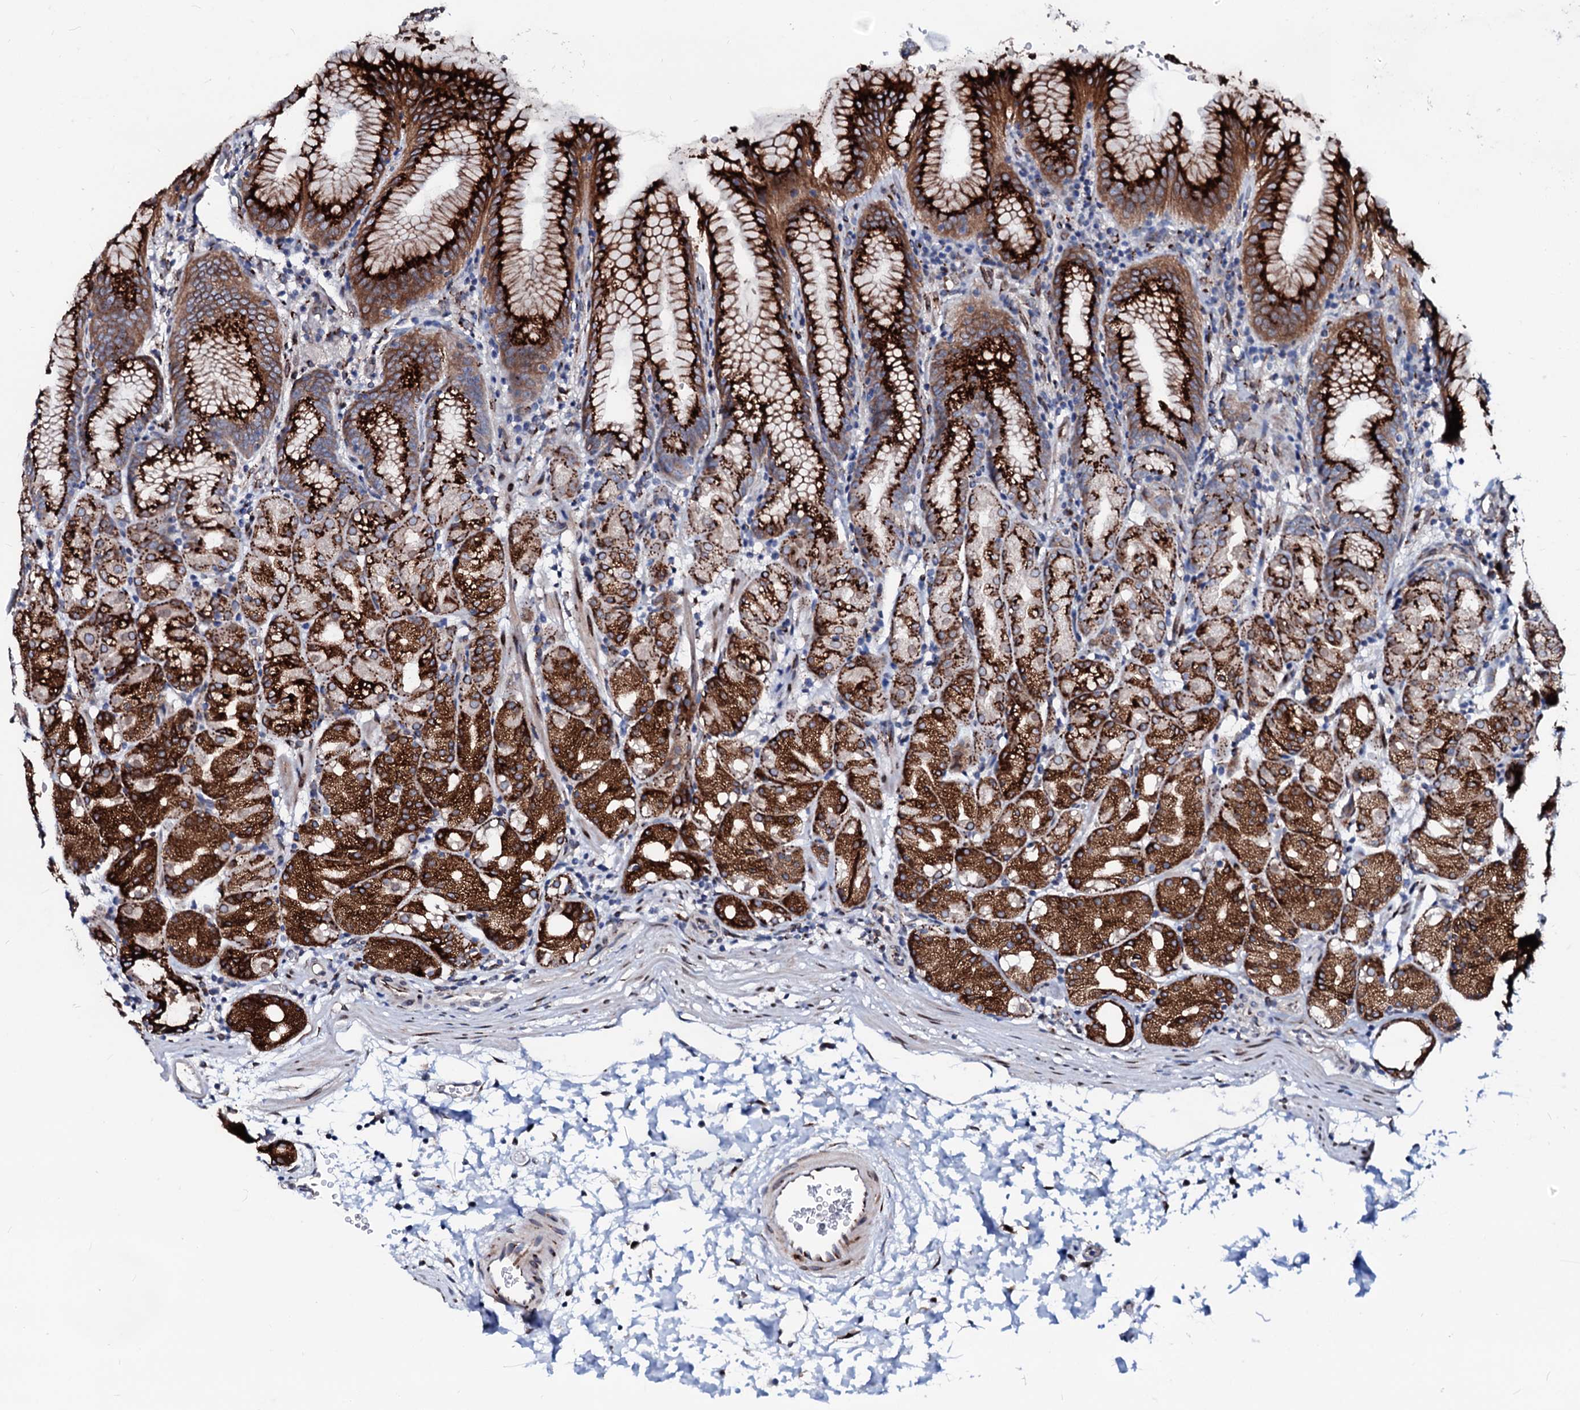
{"staining": {"intensity": "strong", "quantity": ">75%", "location": "cytoplasmic/membranous"}, "tissue": "stomach", "cell_type": "Glandular cells", "image_type": "normal", "snomed": [{"axis": "morphology", "description": "Normal tissue, NOS"}, {"axis": "topography", "description": "Stomach, upper"}], "caption": "Immunohistochemical staining of unremarkable human stomach shows >75% levels of strong cytoplasmic/membranous protein positivity in approximately >75% of glandular cells.", "gene": "TMCO3", "patient": {"sex": "male", "age": 48}}